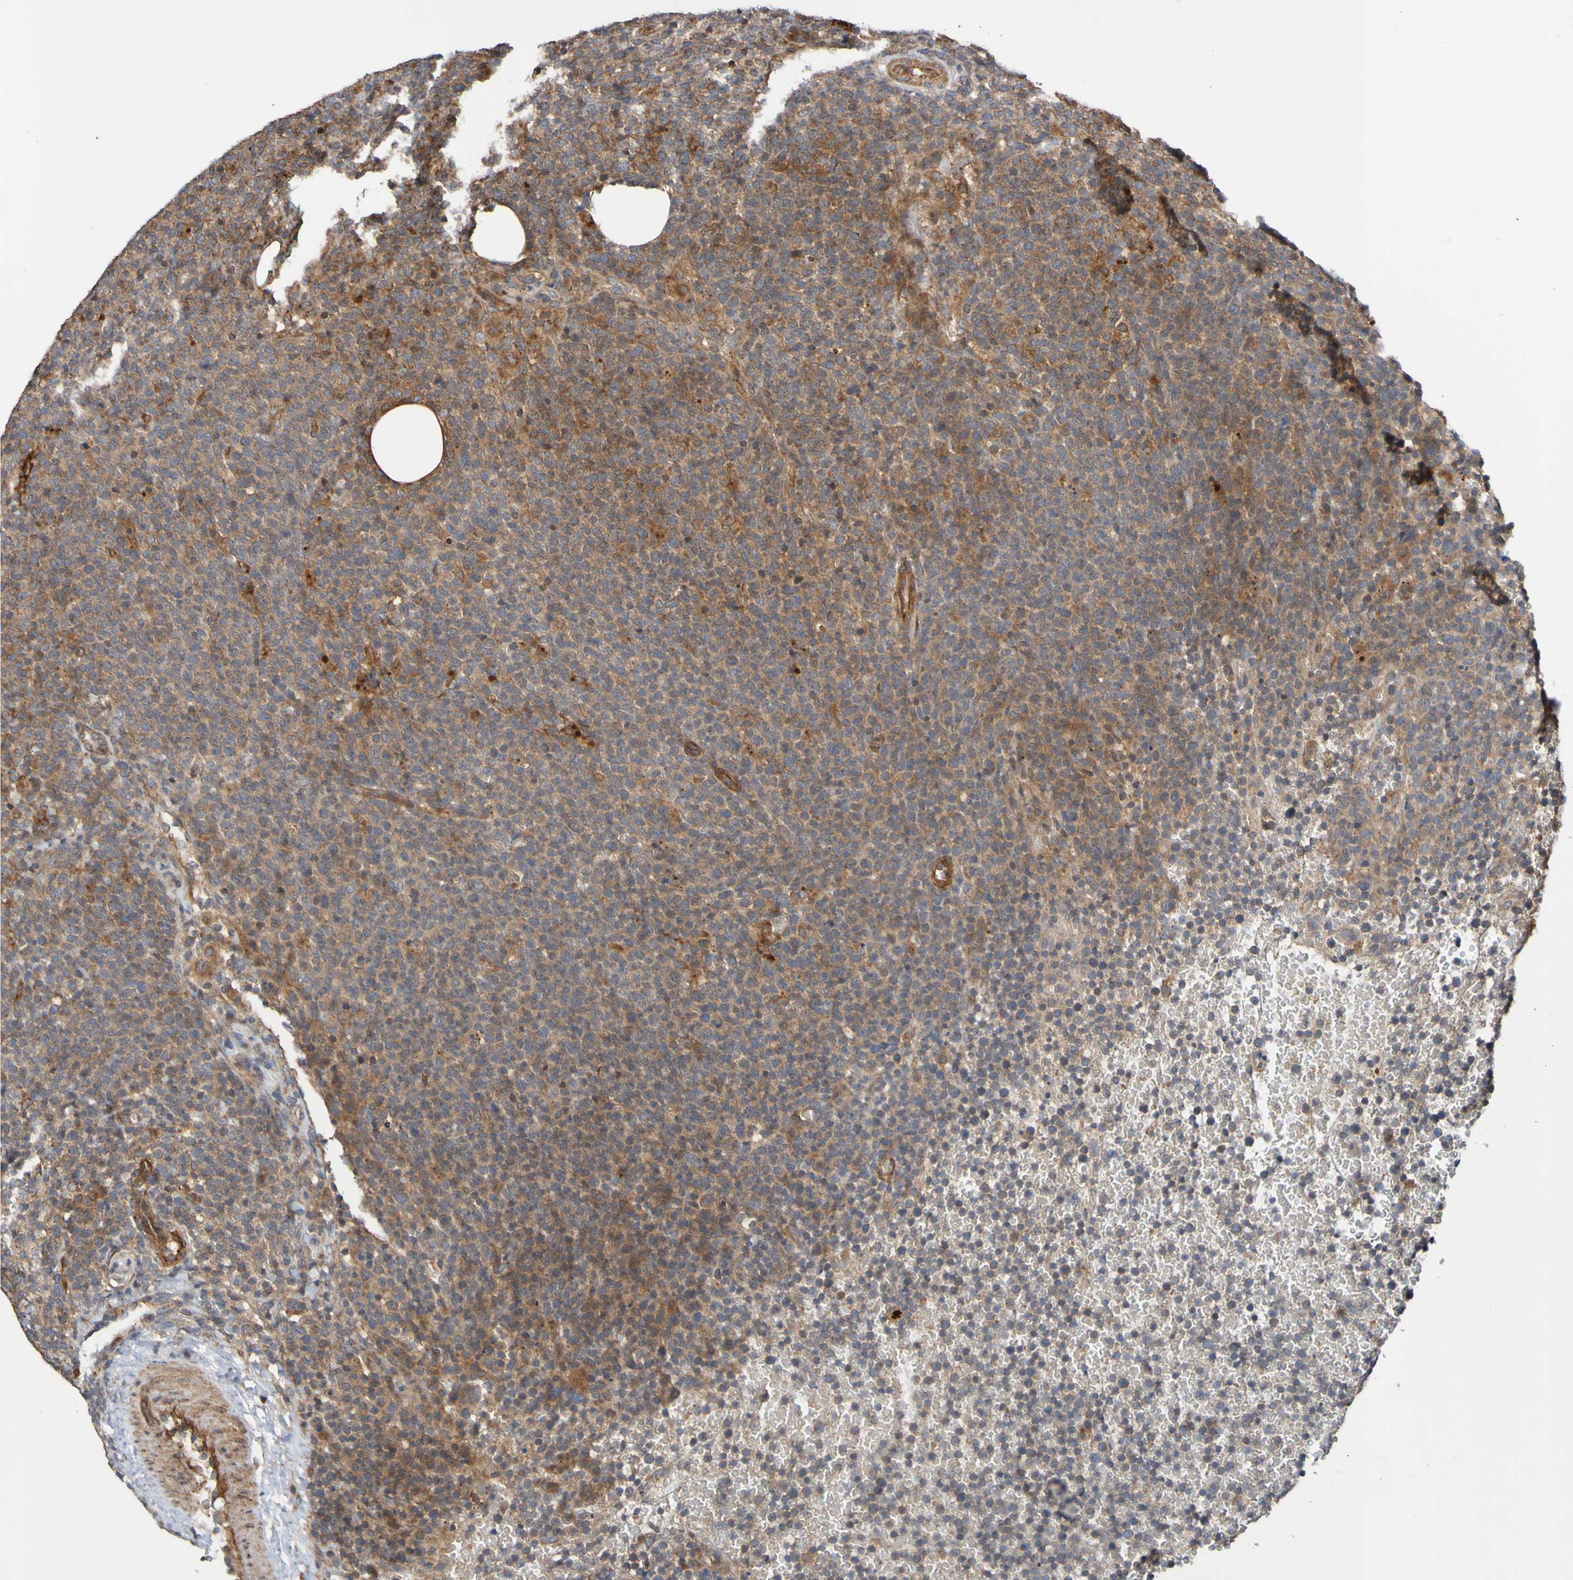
{"staining": {"intensity": "moderate", "quantity": "25%-75%", "location": "cytoplasmic/membranous"}, "tissue": "lymphoma", "cell_type": "Tumor cells", "image_type": "cancer", "snomed": [{"axis": "morphology", "description": "Malignant lymphoma, non-Hodgkin's type, High grade"}, {"axis": "topography", "description": "Lymph node"}], "caption": "IHC of human malignant lymphoma, non-Hodgkin's type (high-grade) shows medium levels of moderate cytoplasmic/membranous staining in approximately 25%-75% of tumor cells.", "gene": "UCN", "patient": {"sex": "male", "age": 61}}